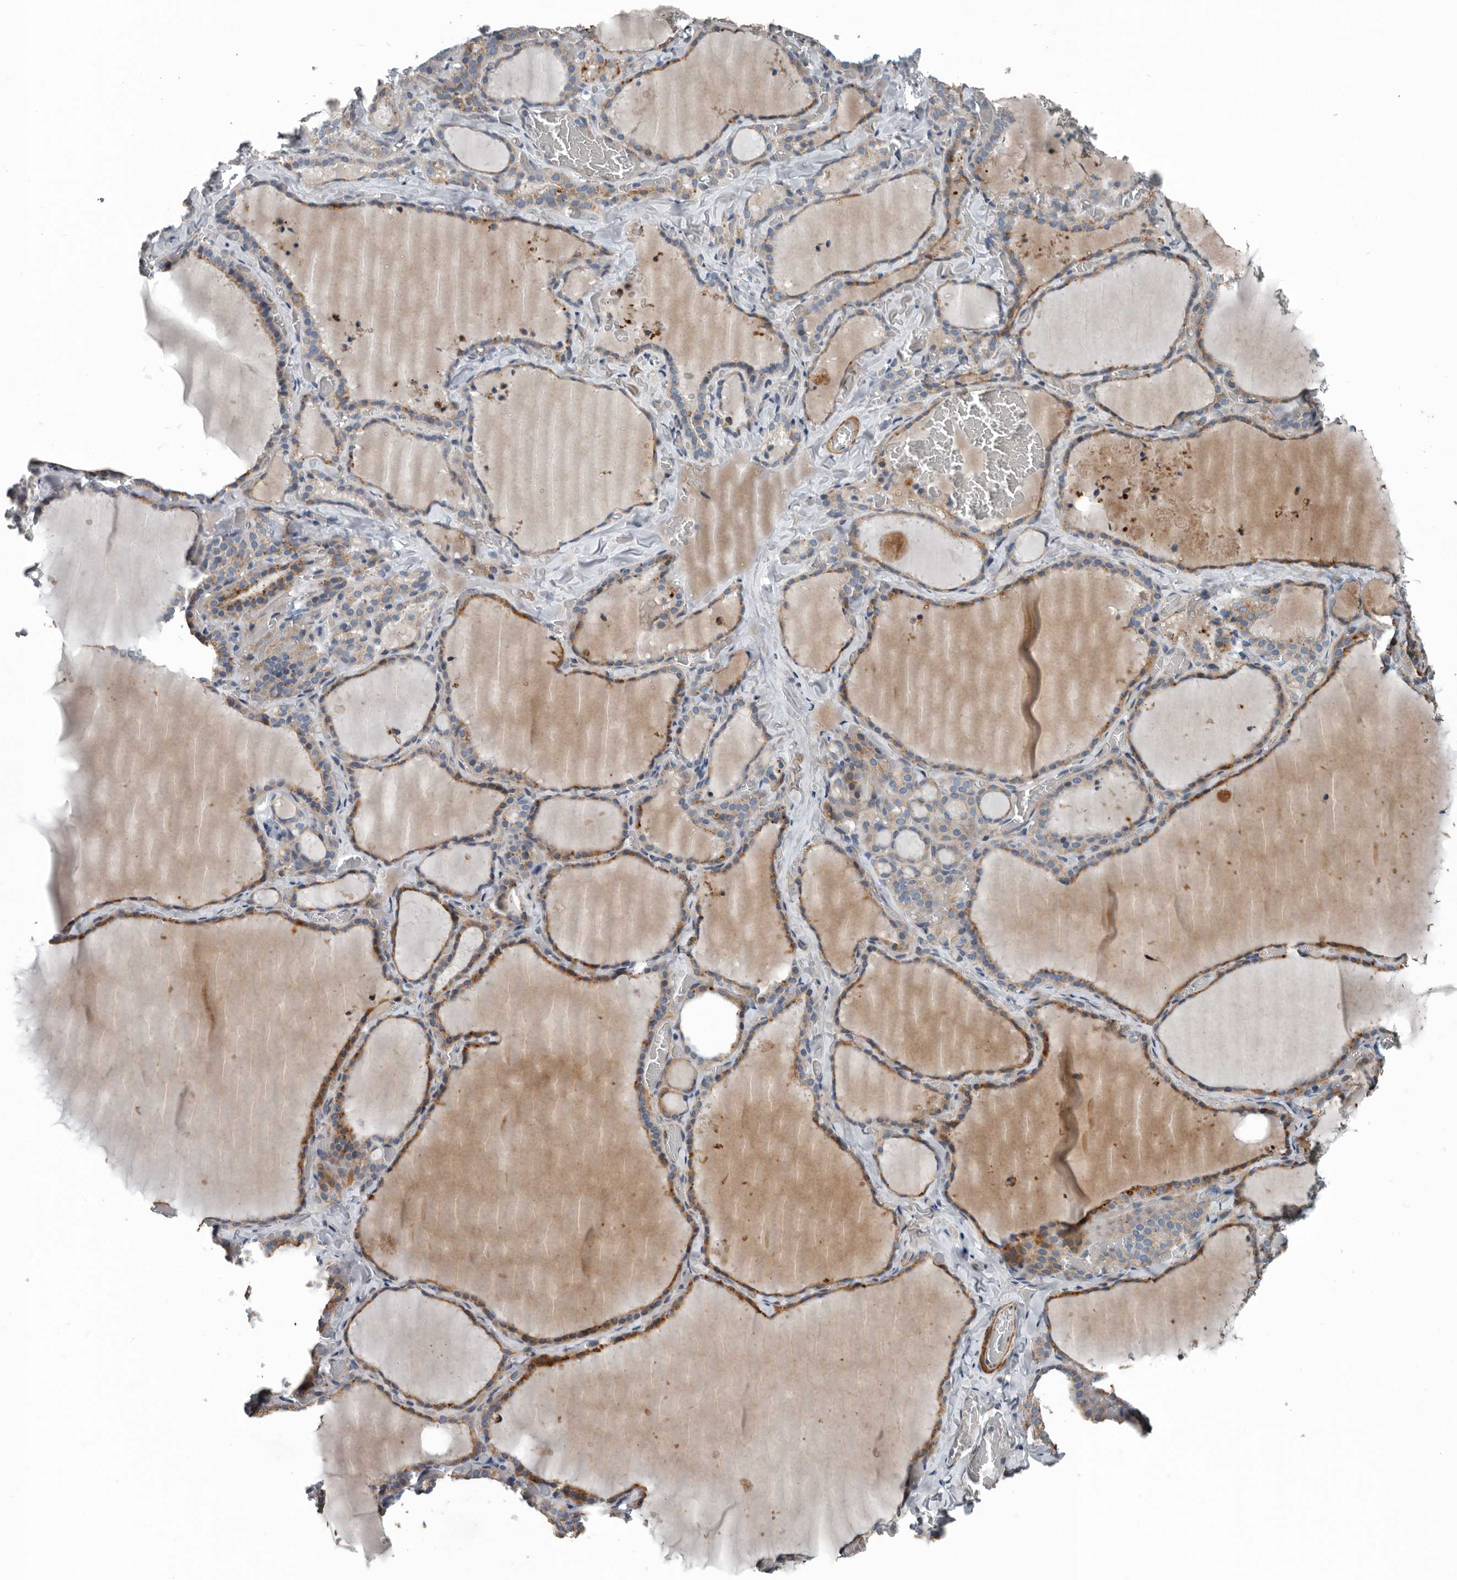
{"staining": {"intensity": "moderate", "quantity": ">75%", "location": "cytoplasmic/membranous"}, "tissue": "thyroid gland", "cell_type": "Glandular cells", "image_type": "normal", "snomed": [{"axis": "morphology", "description": "Normal tissue, NOS"}, {"axis": "topography", "description": "Thyroid gland"}], "caption": "Immunohistochemistry histopathology image of benign human thyroid gland stained for a protein (brown), which reveals medium levels of moderate cytoplasmic/membranous positivity in approximately >75% of glandular cells.", "gene": "DPY19L4", "patient": {"sex": "female", "age": 22}}